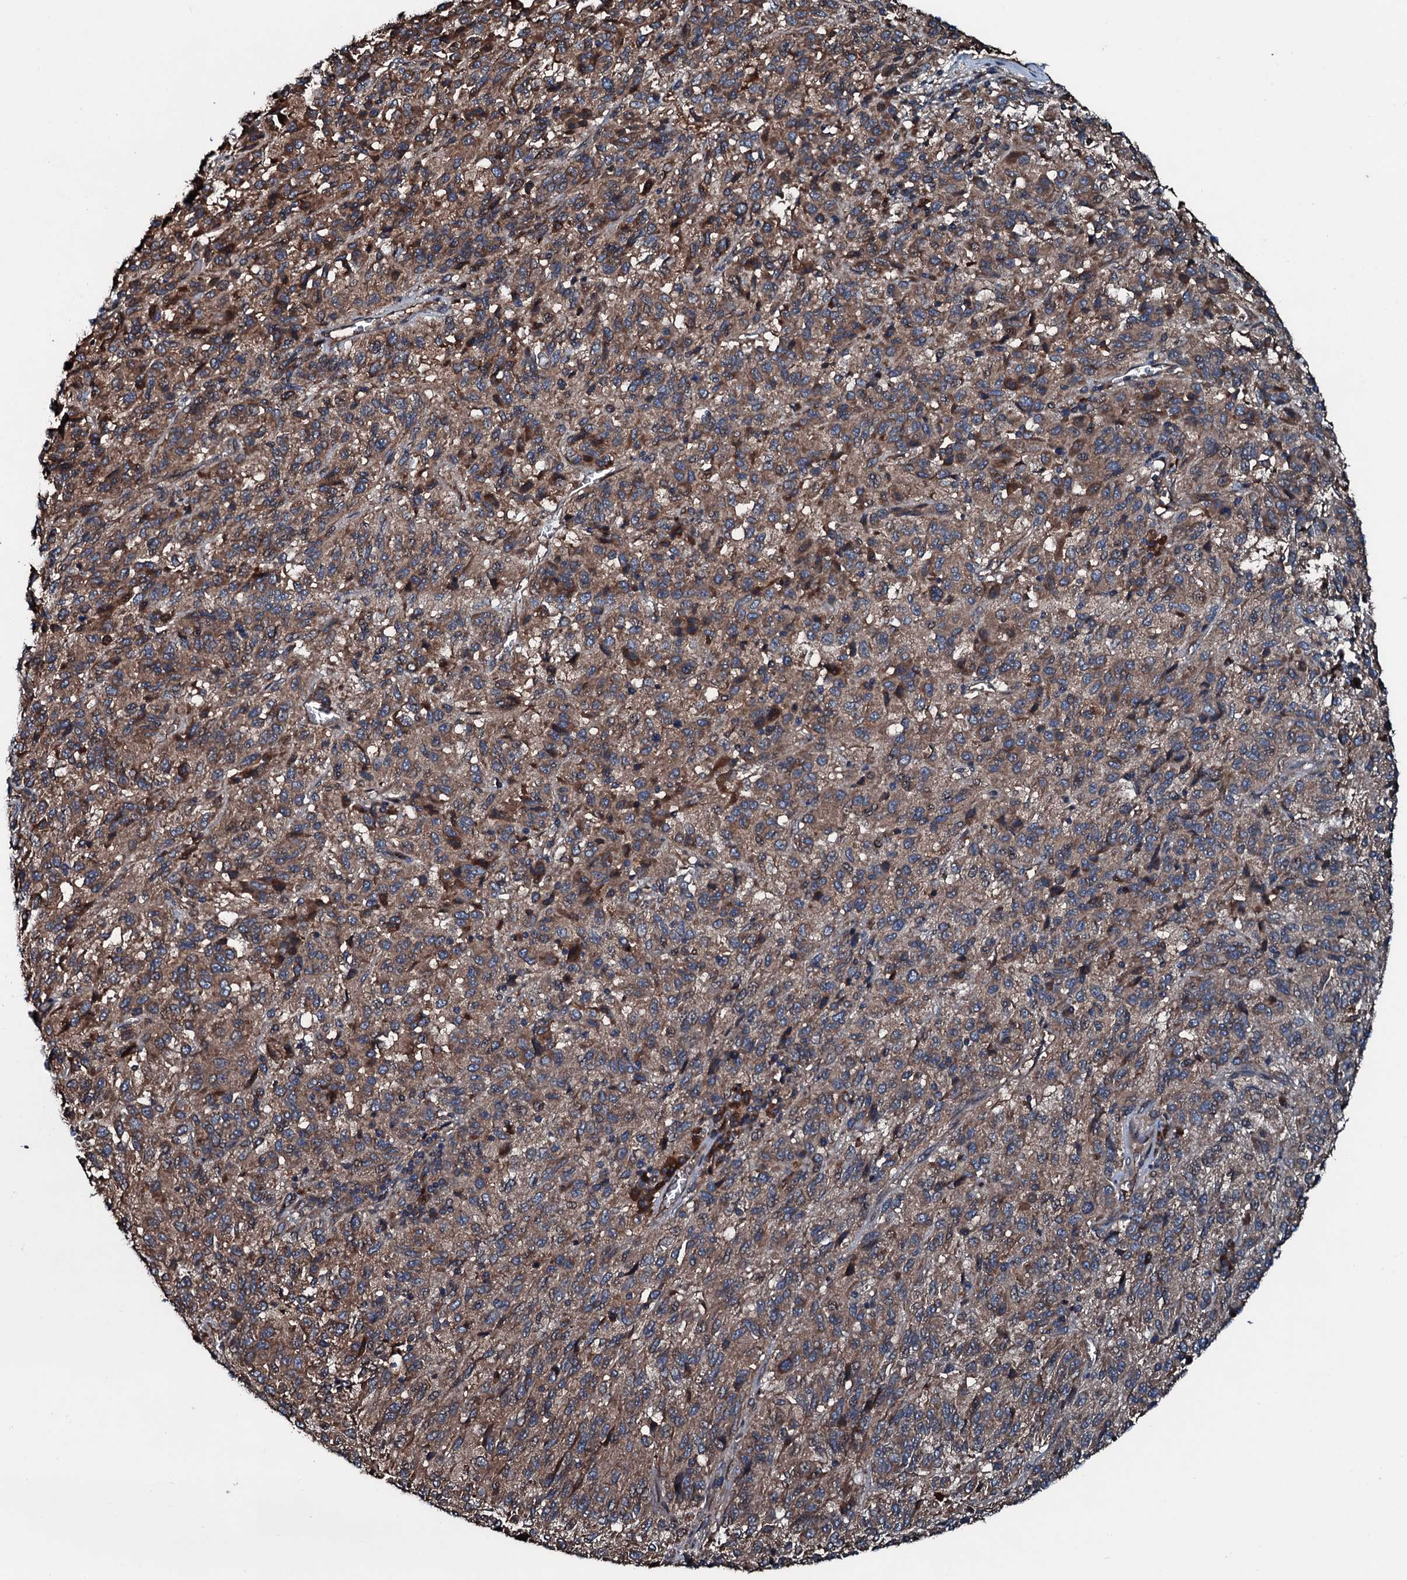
{"staining": {"intensity": "moderate", "quantity": ">75%", "location": "cytoplasmic/membranous"}, "tissue": "melanoma", "cell_type": "Tumor cells", "image_type": "cancer", "snomed": [{"axis": "morphology", "description": "Malignant melanoma, Metastatic site"}, {"axis": "topography", "description": "Lung"}], "caption": "Moderate cytoplasmic/membranous positivity is present in about >75% of tumor cells in malignant melanoma (metastatic site).", "gene": "AARS1", "patient": {"sex": "male", "age": 64}}